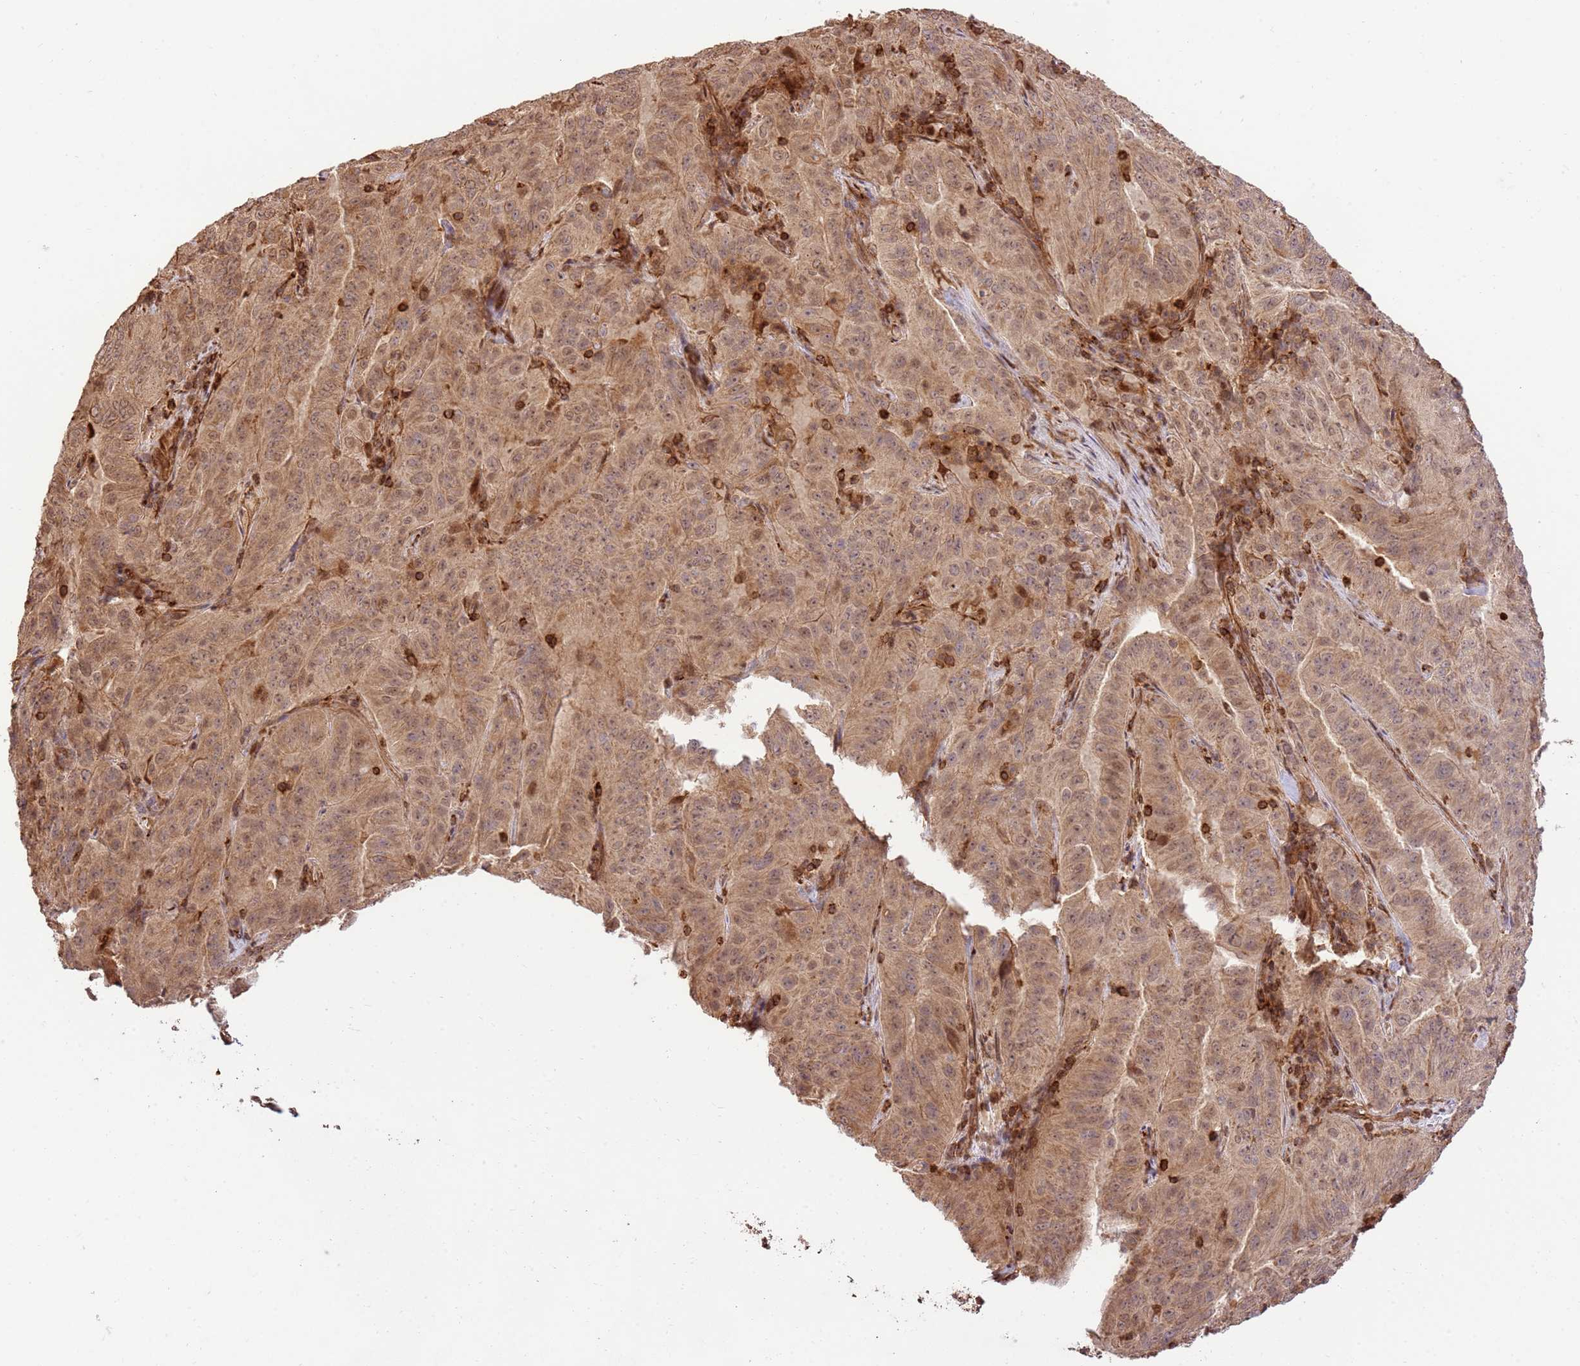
{"staining": {"intensity": "moderate", "quantity": ">75%", "location": "cytoplasmic/membranous"}, "tissue": "pancreatic cancer", "cell_type": "Tumor cells", "image_type": "cancer", "snomed": [{"axis": "morphology", "description": "Adenocarcinoma, NOS"}, {"axis": "topography", "description": "Pancreas"}], "caption": "High-power microscopy captured an immunohistochemistry (IHC) histopathology image of pancreatic cancer (adenocarcinoma), revealing moderate cytoplasmic/membranous expression in about >75% of tumor cells.", "gene": "KATNAL2", "patient": {"sex": "male", "age": 63}}